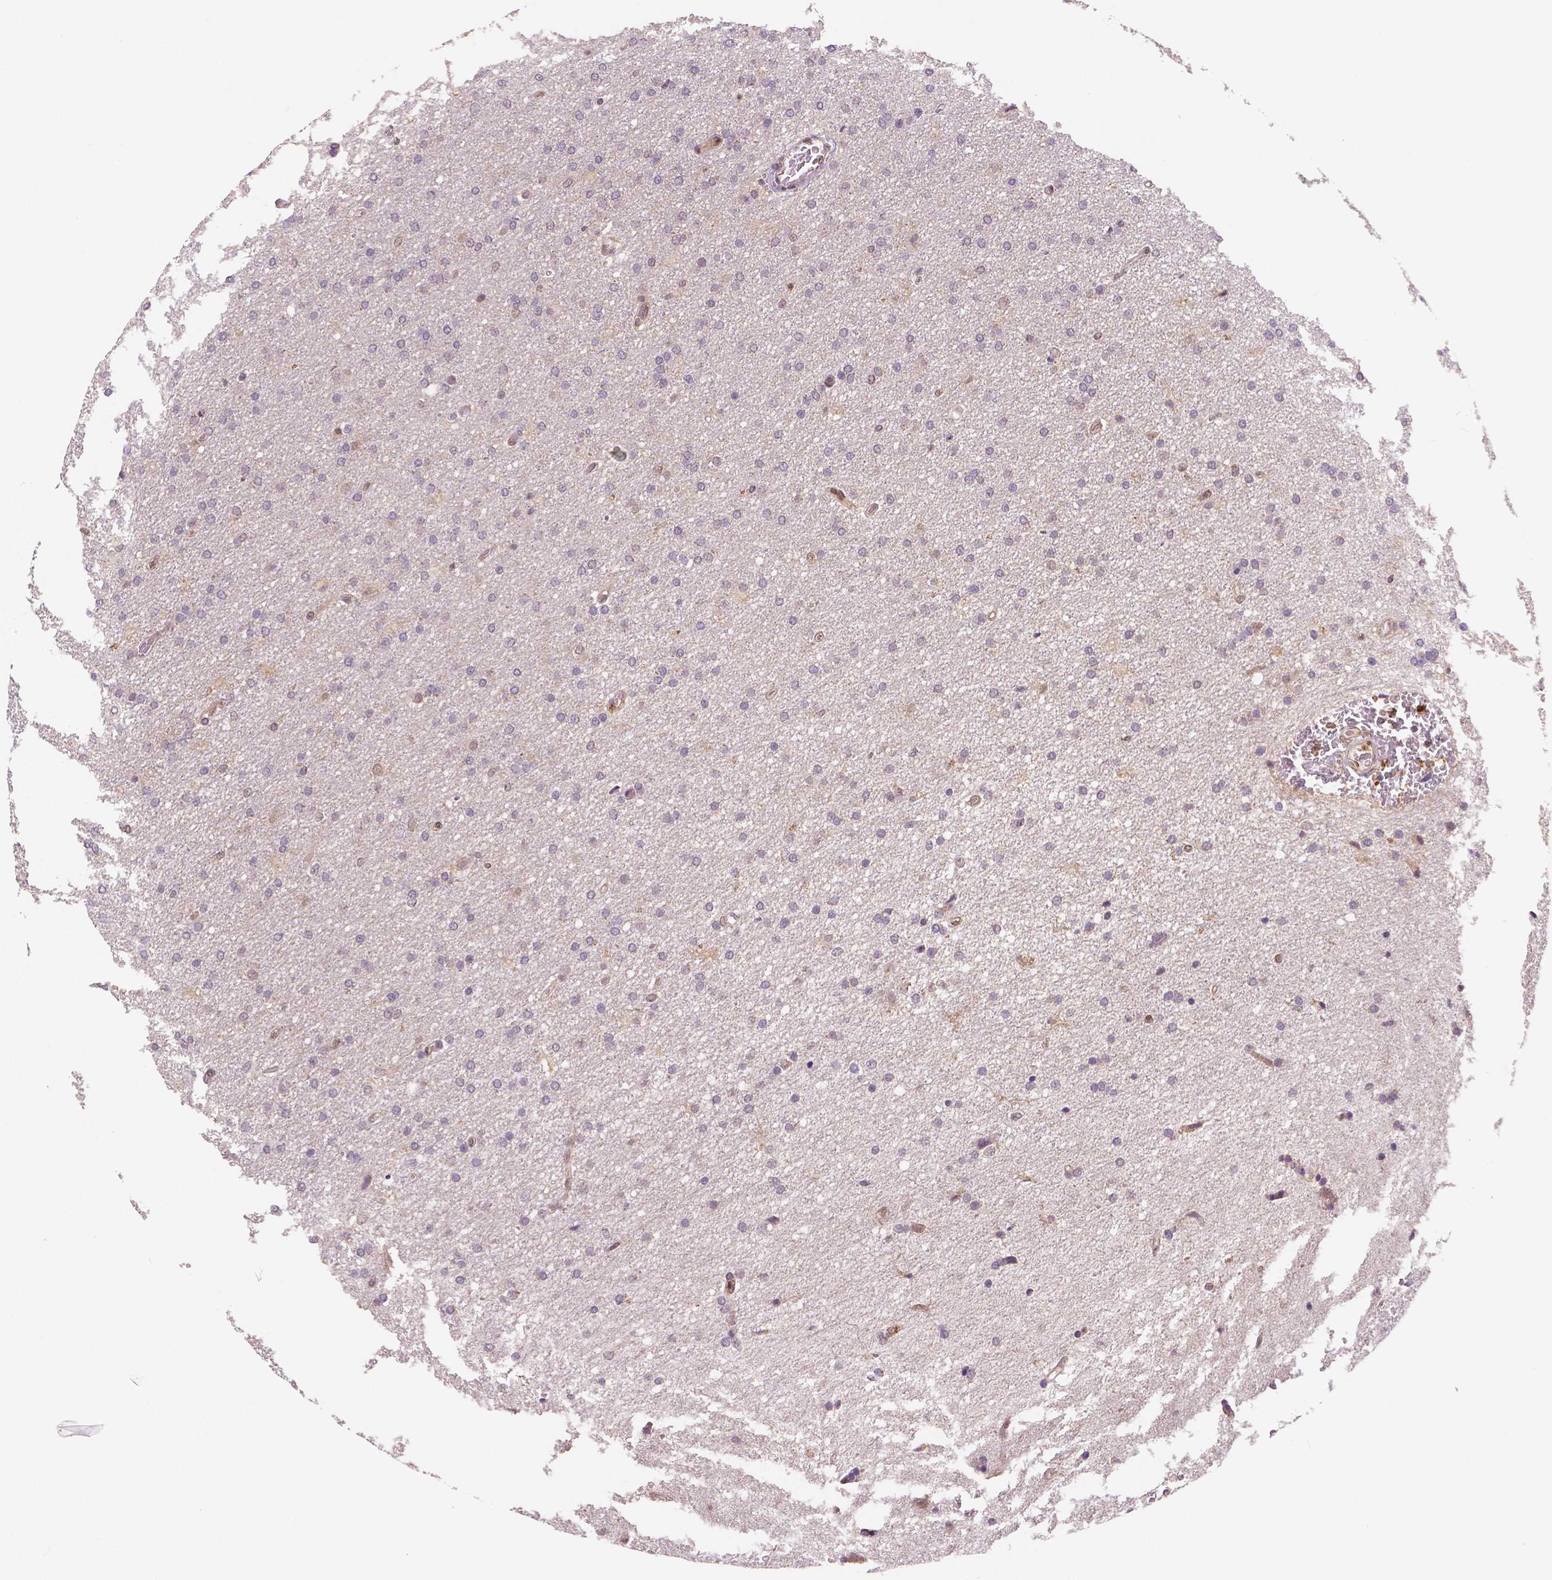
{"staining": {"intensity": "negative", "quantity": "none", "location": "none"}, "tissue": "glioma", "cell_type": "Tumor cells", "image_type": "cancer", "snomed": [{"axis": "morphology", "description": "Glioma, malignant, High grade"}, {"axis": "topography", "description": "Cerebral cortex"}], "caption": "There is no significant expression in tumor cells of malignant glioma (high-grade). Brightfield microscopy of immunohistochemistry stained with DAB (brown) and hematoxylin (blue), captured at high magnification.", "gene": "STAT3", "patient": {"sex": "male", "age": 70}}